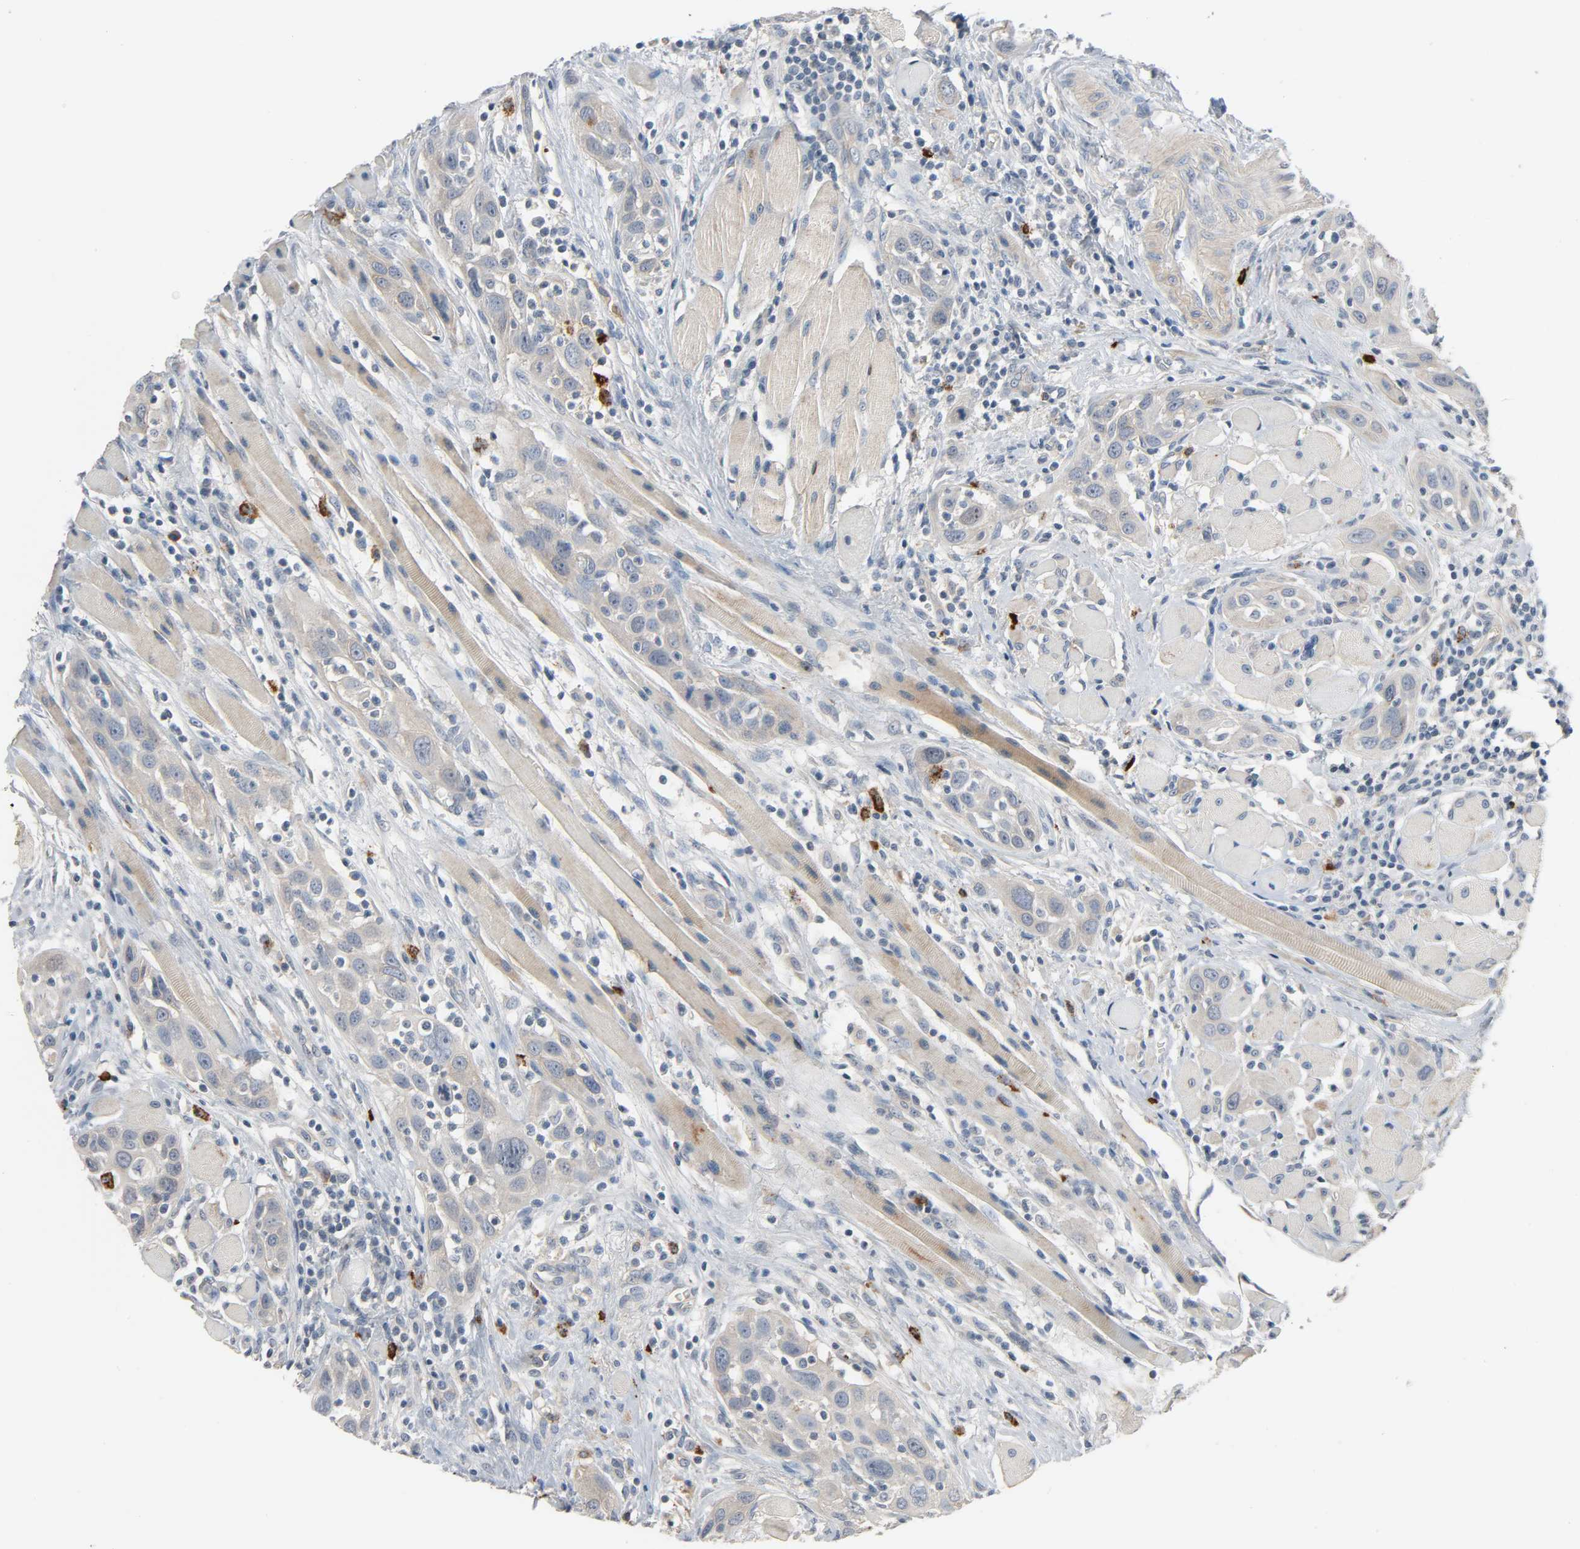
{"staining": {"intensity": "weak", "quantity": ">75%", "location": "cytoplasmic/membranous"}, "tissue": "head and neck cancer", "cell_type": "Tumor cells", "image_type": "cancer", "snomed": [{"axis": "morphology", "description": "Squamous cell carcinoma, NOS"}, {"axis": "topography", "description": "Oral tissue"}, {"axis": "topography", "description": "Head-Neck"}], "caption": "Human head and neck cancer (squamous cell carcinoma) stained for a protein (brown) displays weak cytoplasmic/membranous positive staining in about >75% of tumor cells.", "gene": "LIMCH1", "patient": {"sex": "female", "age": 50}}